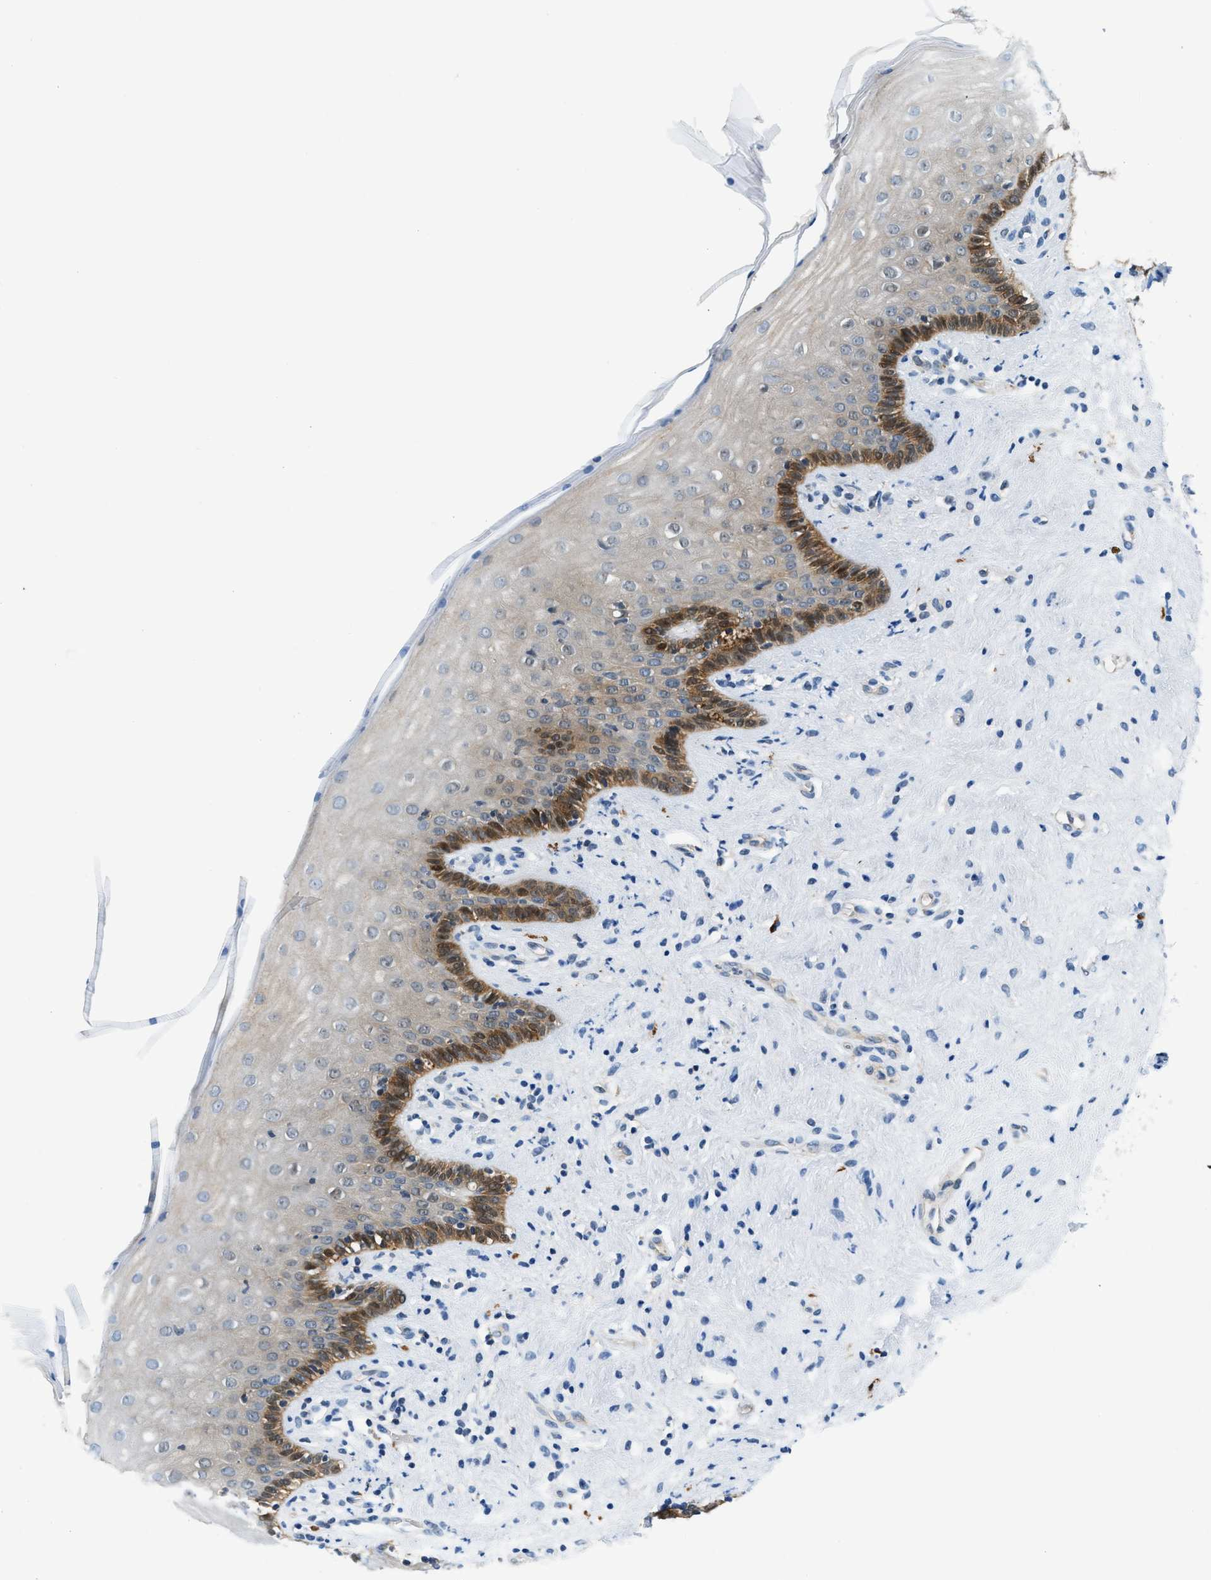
{"staining": {"intensity": "moderate", "quantity": "<25%", "location": "cytoplasmic/membranous"}, "tissue": "vagina", "cell_type": "Squamous epithelial cells", "image_type": "normal", "snomed": [{"axis": "morphology", "description": "Normal tissue, NOS"}, {"axis": "topography", "description": "Vagina"}], "caption": "Protein staining demonstrates moderate cytoplasmic/membranous expression in approximately <25% of squamous epithelial cells in unremarkable vagina.", "gene": "CBLB", "patient": {"sex": "female", "age": 44}}